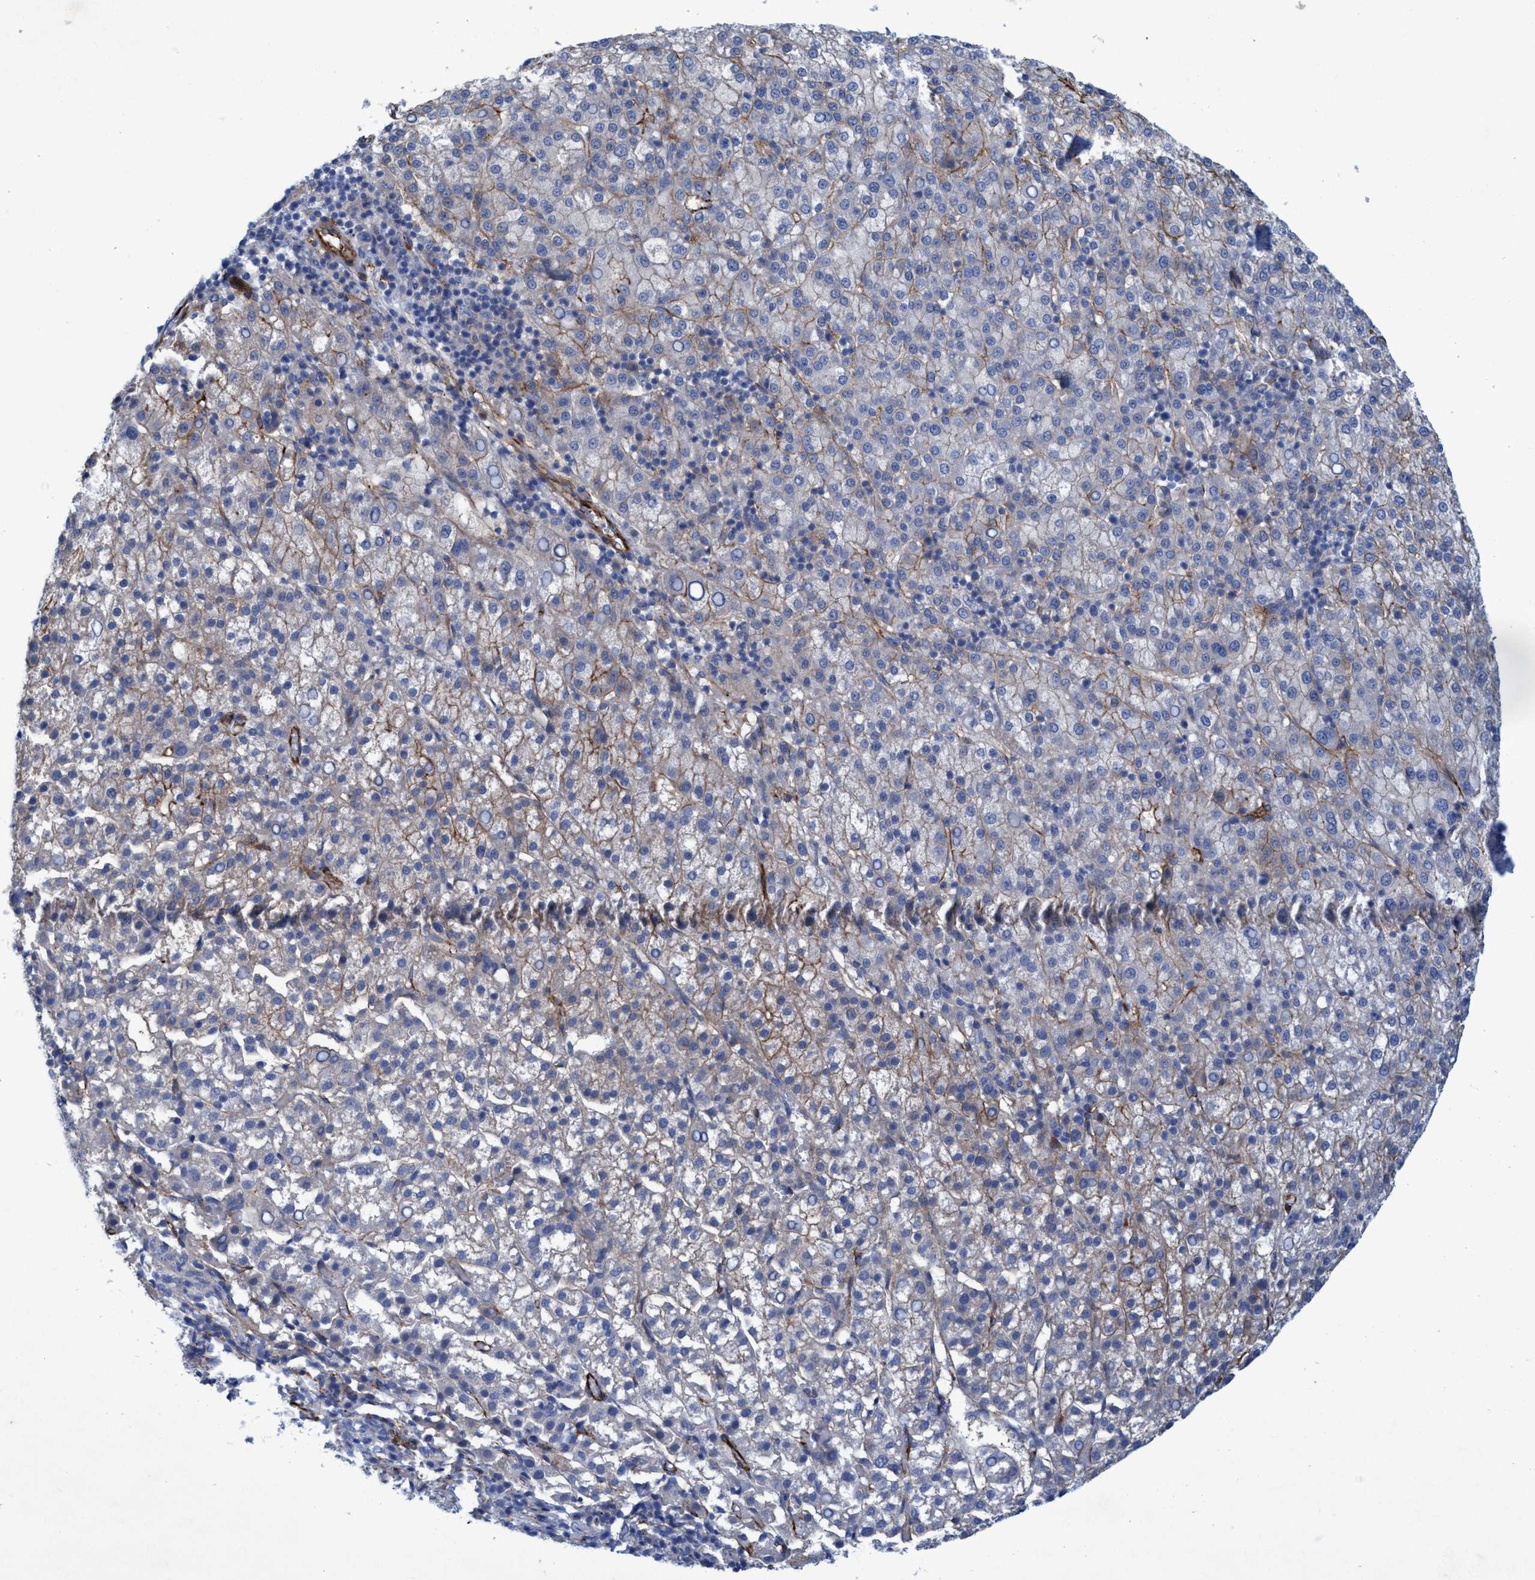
{"staining": {"intensity": "weak", "quantity": ">75%", "location": "cytoplasmic/membranous"}, "tissue": "liver cancer", "cell_type": "Tumor cells", "image_type": "cancer", "snomed": [{"axis": "morphology", "description": "Carcinoma, Hepatocellular, NOS"}, {"axis": "topography", "description": "Liver"}], "caption": "Brown immunohistochemical staining in human liver cancer exhibits weak cytoplasmic/membranous staining in about >75% of tumor cells.", "gene": "SLC43A2", "patient": {"sex": "female", "age": 58}}